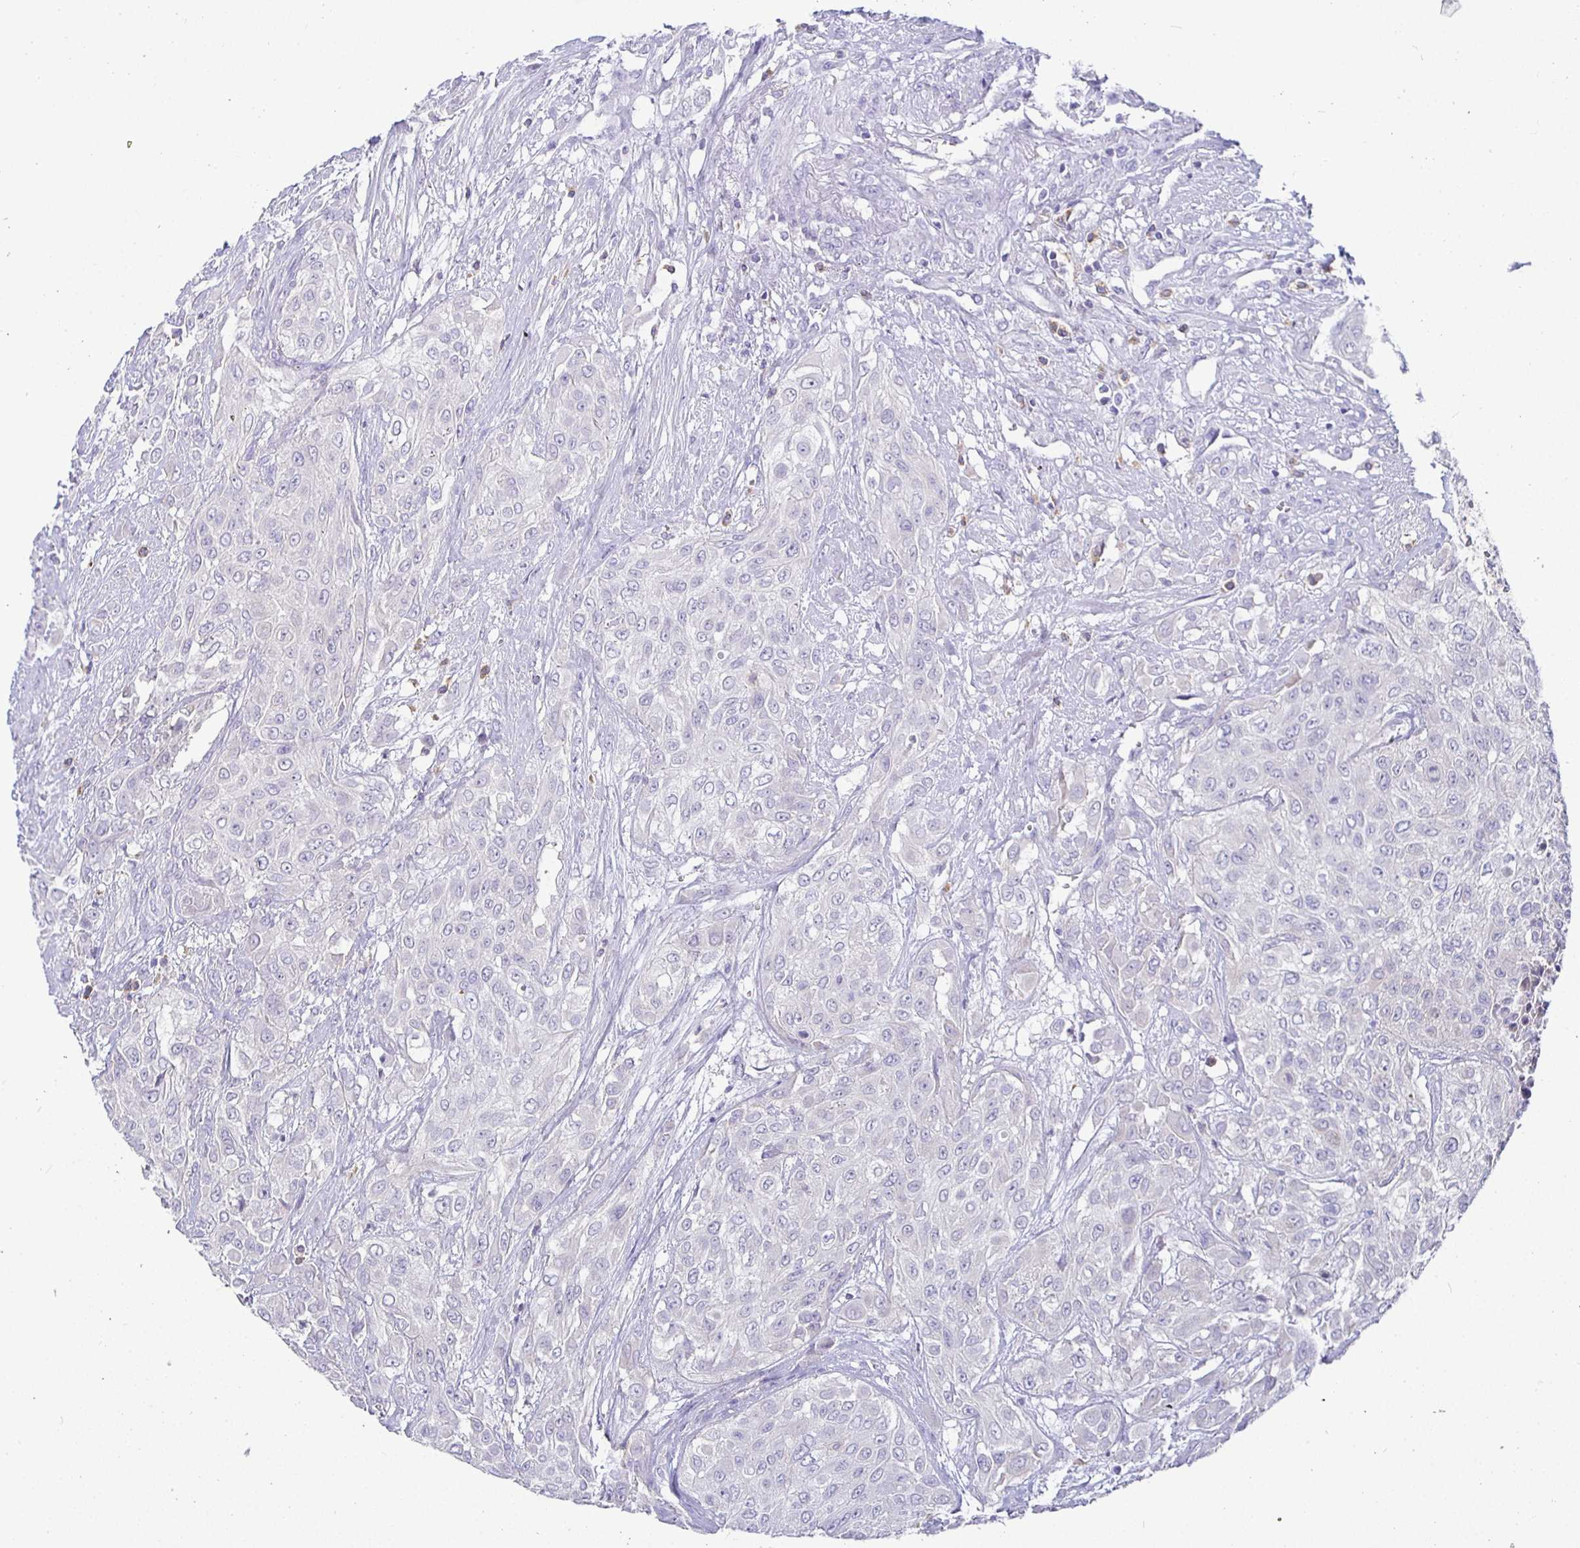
{"staining": {"intensity": "negative", "quantity": "none", "location": "none"}, "tissue": "urothelial cancer", "cell_type": "Tumor cells", "image_type": "cancer", "snomed": [{"axis": "morphology", "description": "Urothelial carcinoma, High grade"}, {"axis": "topography", "description": "Urinary bladder"}], "caption": "Photomicrograph shows no protein expression in tumor cells of urothelial cancer tissue.", "gene": "SIRPA", "patient": {"sex": "male", "age": 57}}